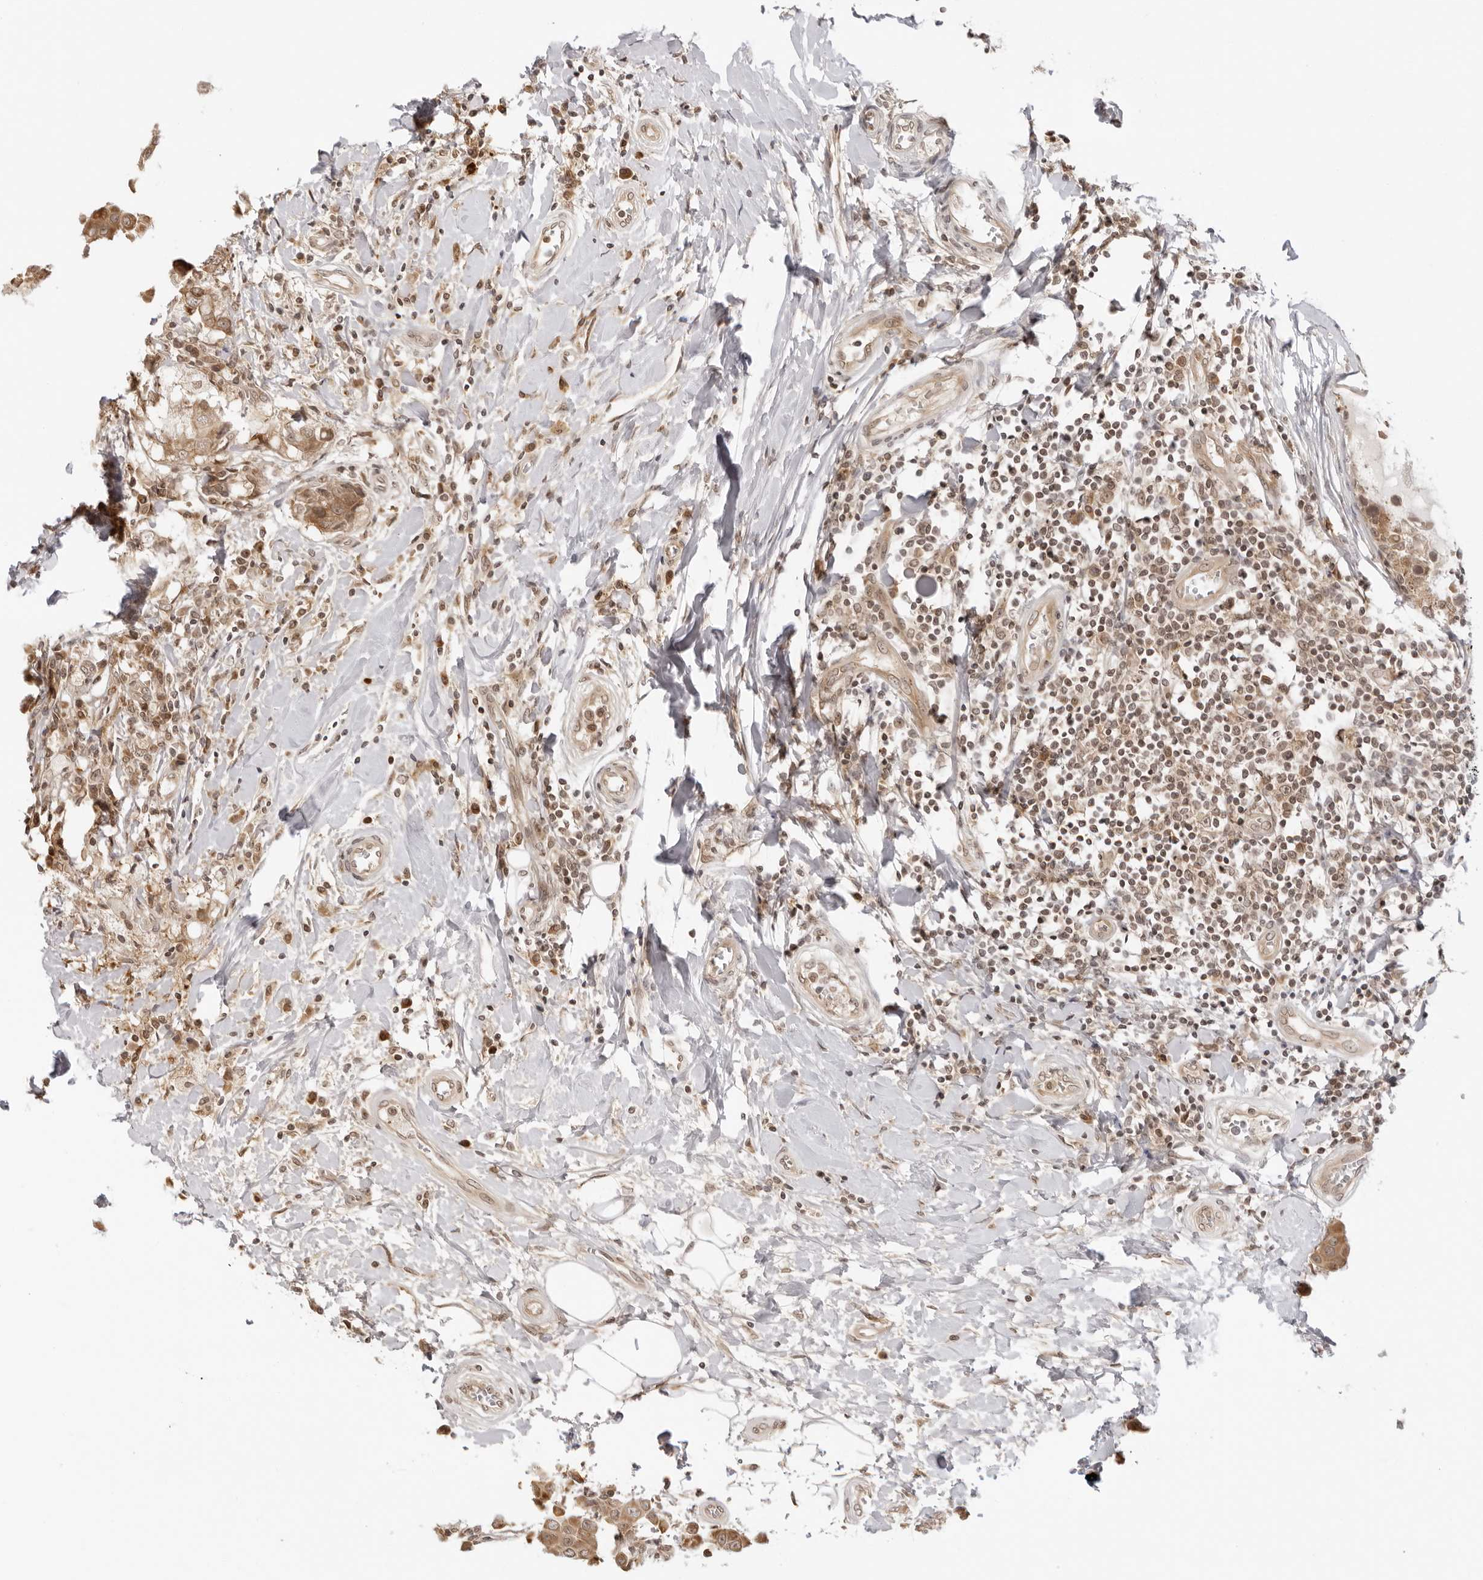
{"staining": {"intensity": "moderate", "quantity": ">75%", "location": "cytoplasmic/membranous"}, "tissue": "breast cancer", "cell_type": "Tumor cells", "image_type": "cancer", "snomed": [{"axis": "morphology", "description": "Duct carcinoma"}, {"axis": "topography", "description": "Breast"}], "caption": "An image of human breast infiltrating ductal carcinoma stained for a protein displays moderate cytoplasmic/membranous brown staining in tumor cells. (brown staining indicates protein expression, while blue staining denotes nuclei).", "gene": "PRRC2C", "patient": {"sex": "female", "age": 27}}